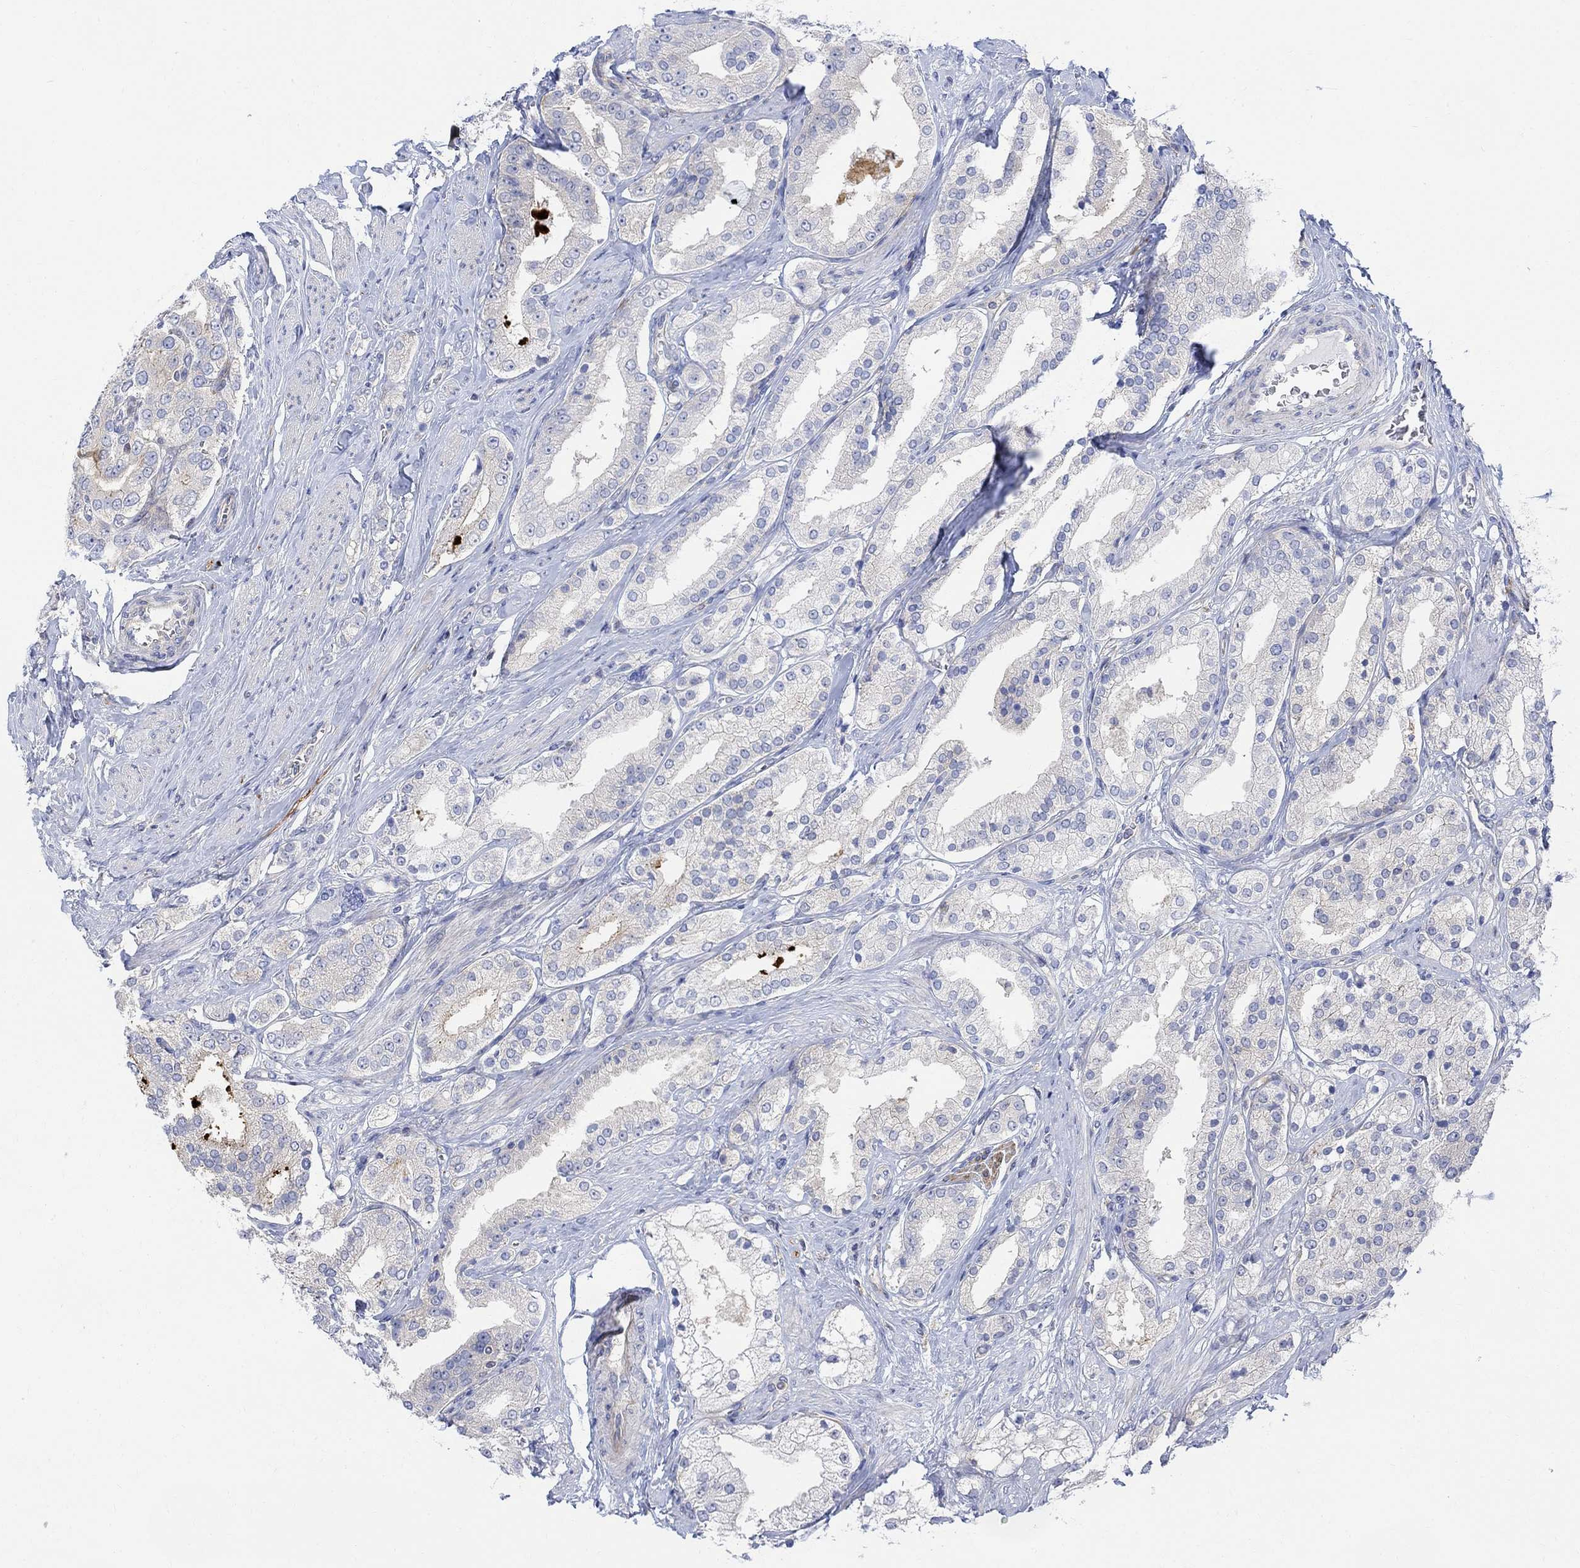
{"staining": {"intensity": "weak", "quantity": "25%-75%", "location": "cytoplasmic/membranous"}, "tissue": "prostate cancer", "cell_type": "Tumor cells", "image_type": "cancer", "snomed": [{"axis": "morphology", "description": "Adenocarcinoma, NOS"}, {"axis": "topography", "description": "Prostate and seminal vesicle, NOS"}, {"axis": "topography", "description": "Prostate"}], "caption": "Prostate adenocarcinoma tissue displays weak cytoplasmic/membranous staining in about 25%-75% of tumor cells, visualized by immunohistochemistry.", "gene": "ARSK", "patient": {"sex": "male", "age": 67}}